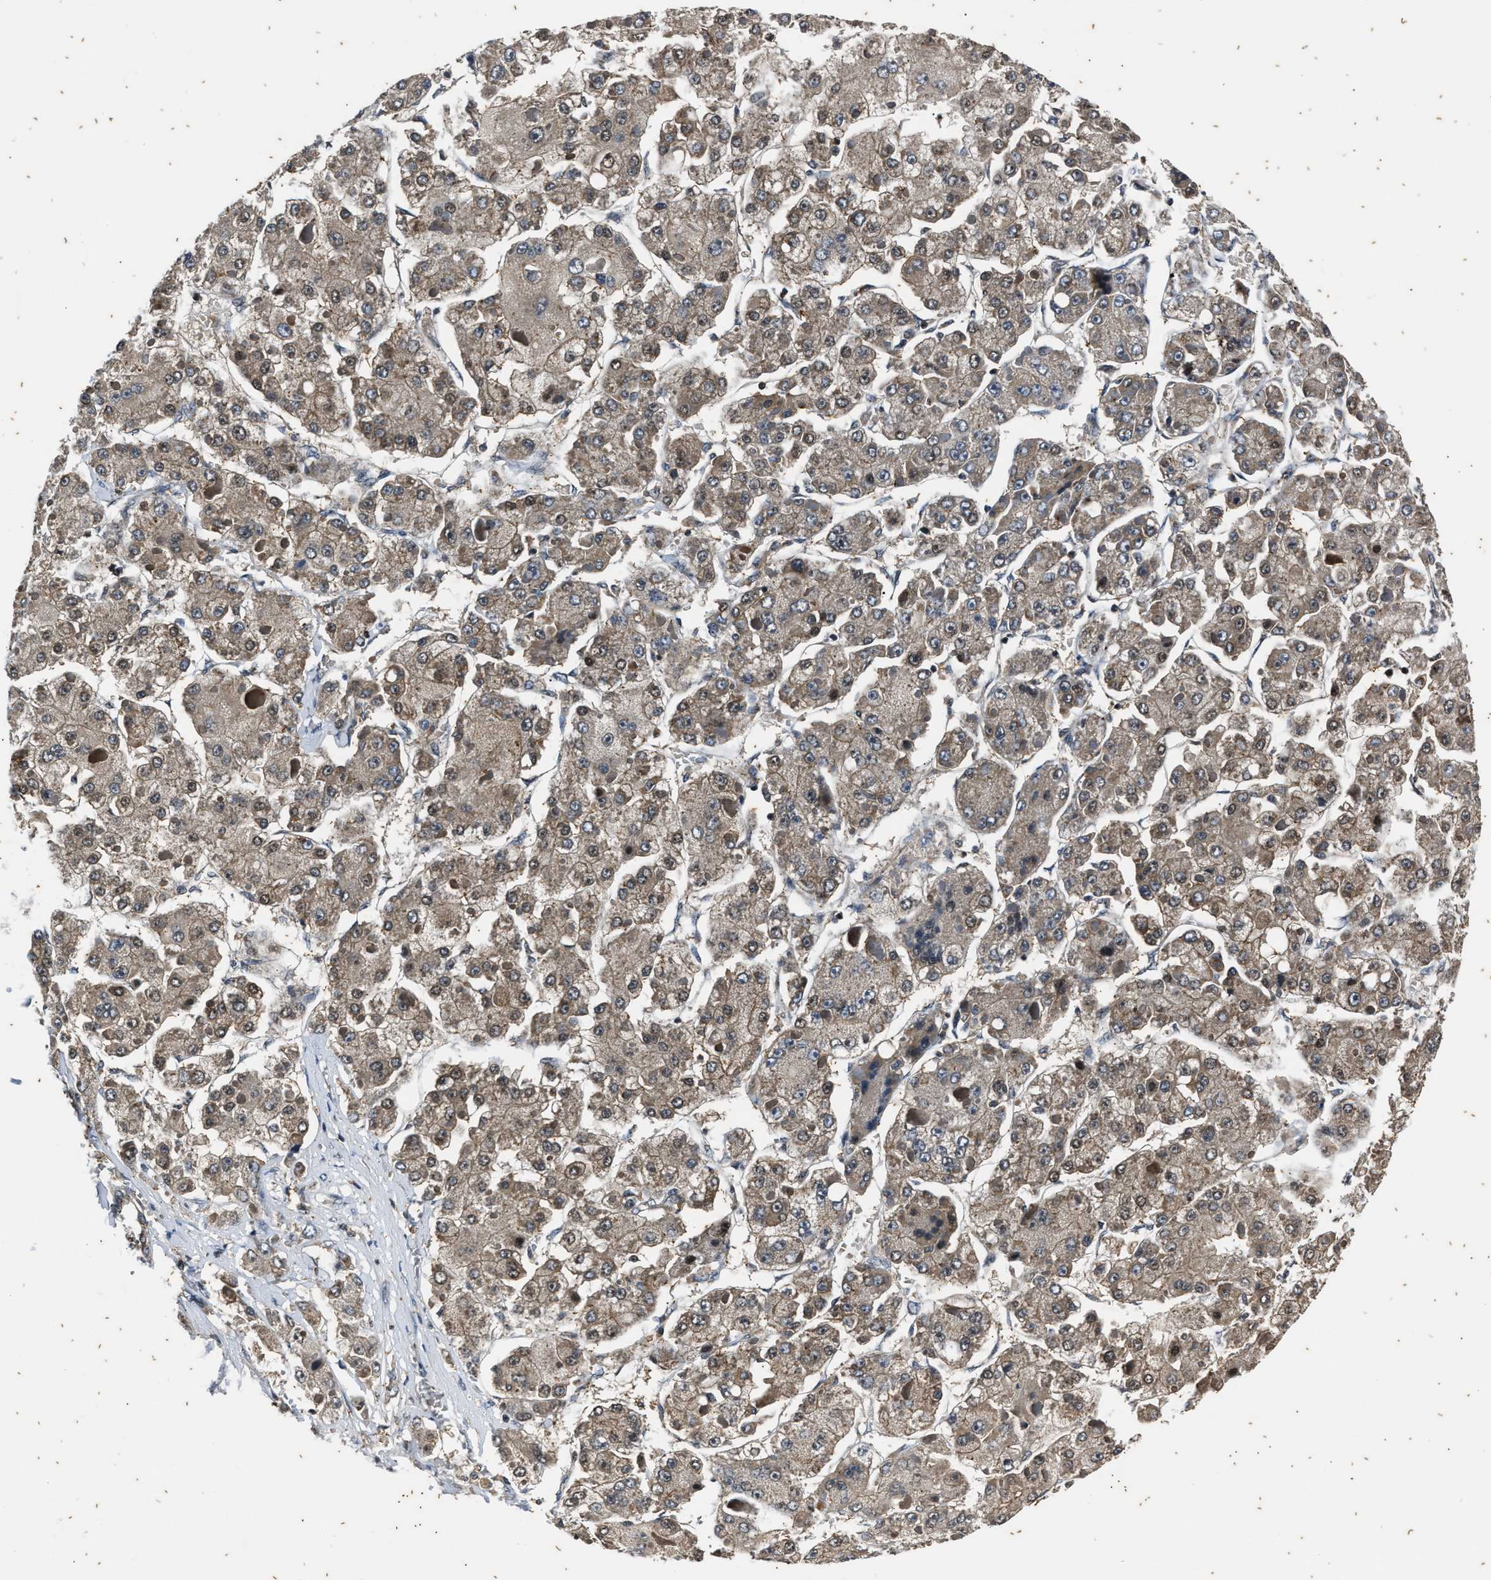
{"staining": {"intensity": "weak", "quantity": ">75%", "location": "cytoplasmic/membranous"}, "tissue": "liver cancer", "cell_type": "Tumor cells", "image_type": "cancer", "snomed": [{"axis": "morphology", "description": "Carcinoma, Hepatocellular, NOS"}, {"axis": "topography", "description": "Liver"}], "caption": "High-power microscopy captured an IHC photomicrograph of liver hepatocellular carcinoma, revealing weak cytoplasmic/membranous positivity in about >75% of tumor cells.", "gene": "PTPN7", "patient": {"sex": "female", "age": 73}}